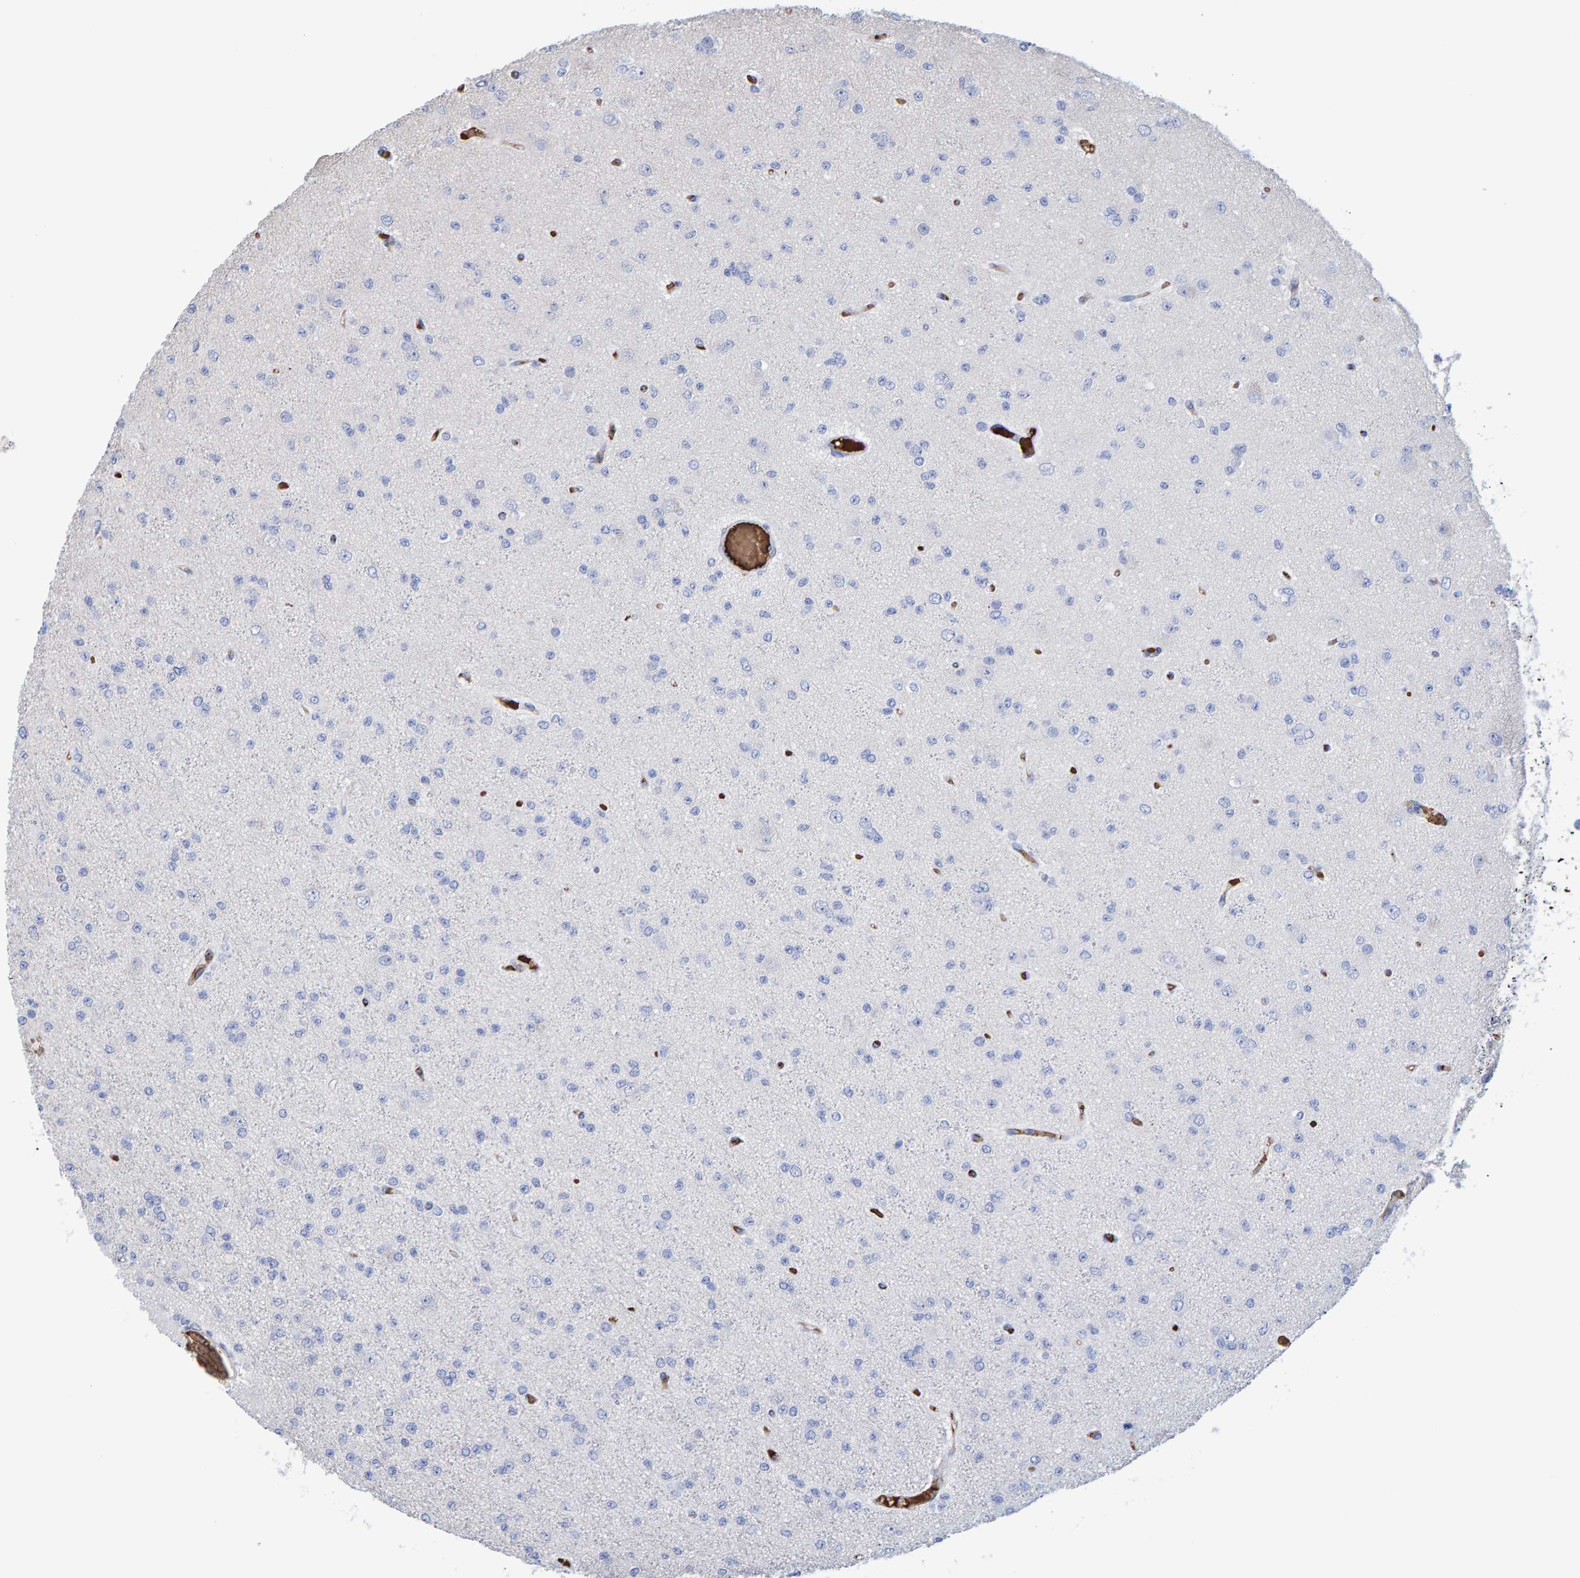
{"staining": {"intensity": "negative", "quantity": "none", "location": "none"}, "tissue": "glioma", "cell_type": "Tumor cells", "image_type": "cancer", "snomed": [{"axis": "morphology", "description": "Glioma, malignant, Low grade"}, {"axis": "topography", "description": "Brain"}], "caption": "Micrograph shows no significant protein staining in tumor cells of low-grade glioma (malignant). (IHC, brightfield microscopy, high magnification).", "gene": "VPS9D1", "patient": {"sex": "female", "age": 22}}